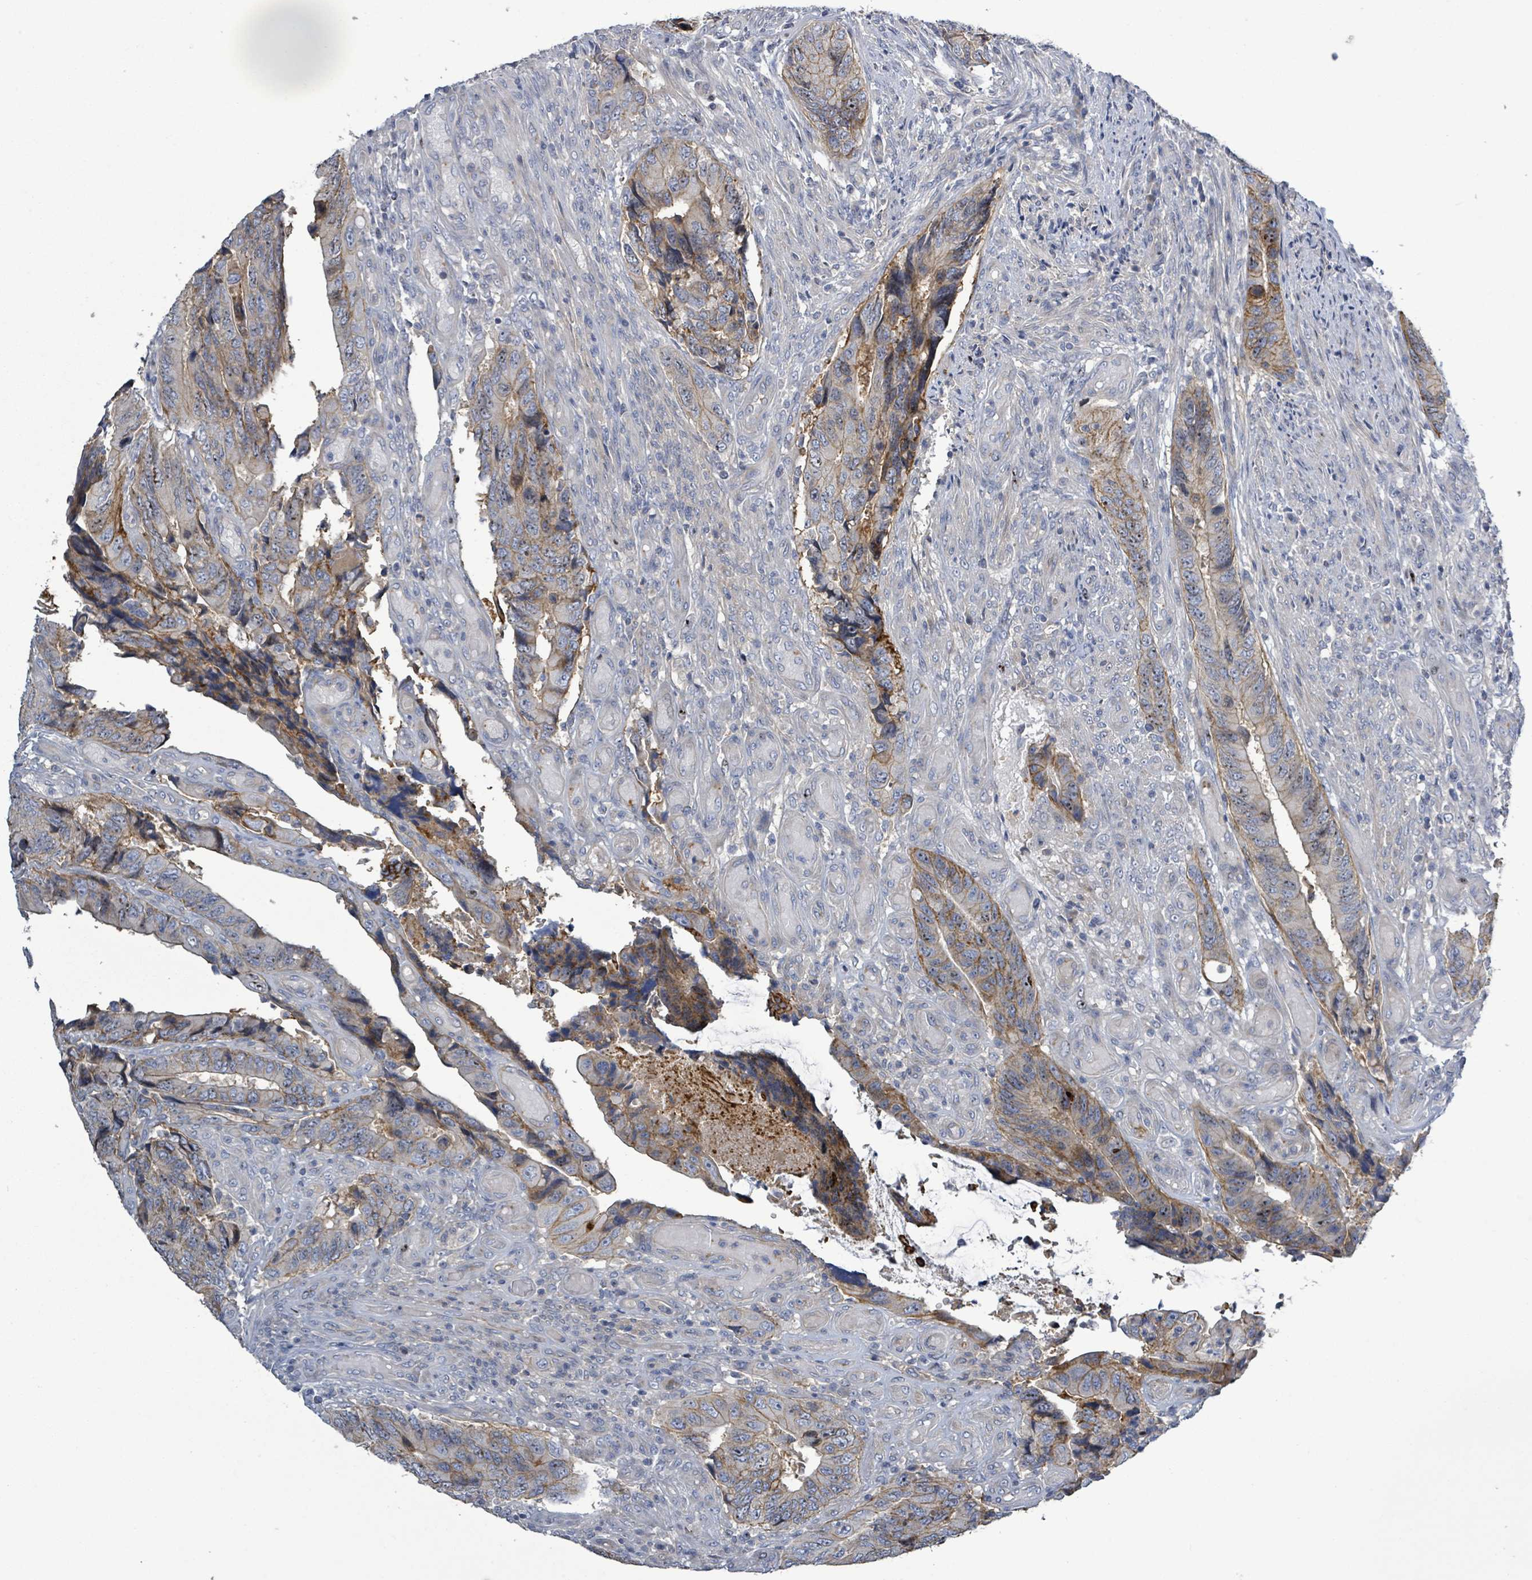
{"staining": {"intensity": "moderate", "quantity": "25%-75%", "location": "cytoplasmic/membranous"}, "tissue": "colorectal cancer", "cell_type": "Tumor cells", "image_type": "cancer", "snomed": [{"axis": "morphology", "description": "Adenocarcinoma, NOS"}, {"axis": "topography", "description": "Colon"}], "caption": "Colorectal cancer (adenocarcinoma) stained with IHC demonstrates moderate cytoplasmic/membranous expression in approximately 25%-75% of tumor cells.", "gene": "KRAS", "patient": {"sex": "male", "age": 87}}